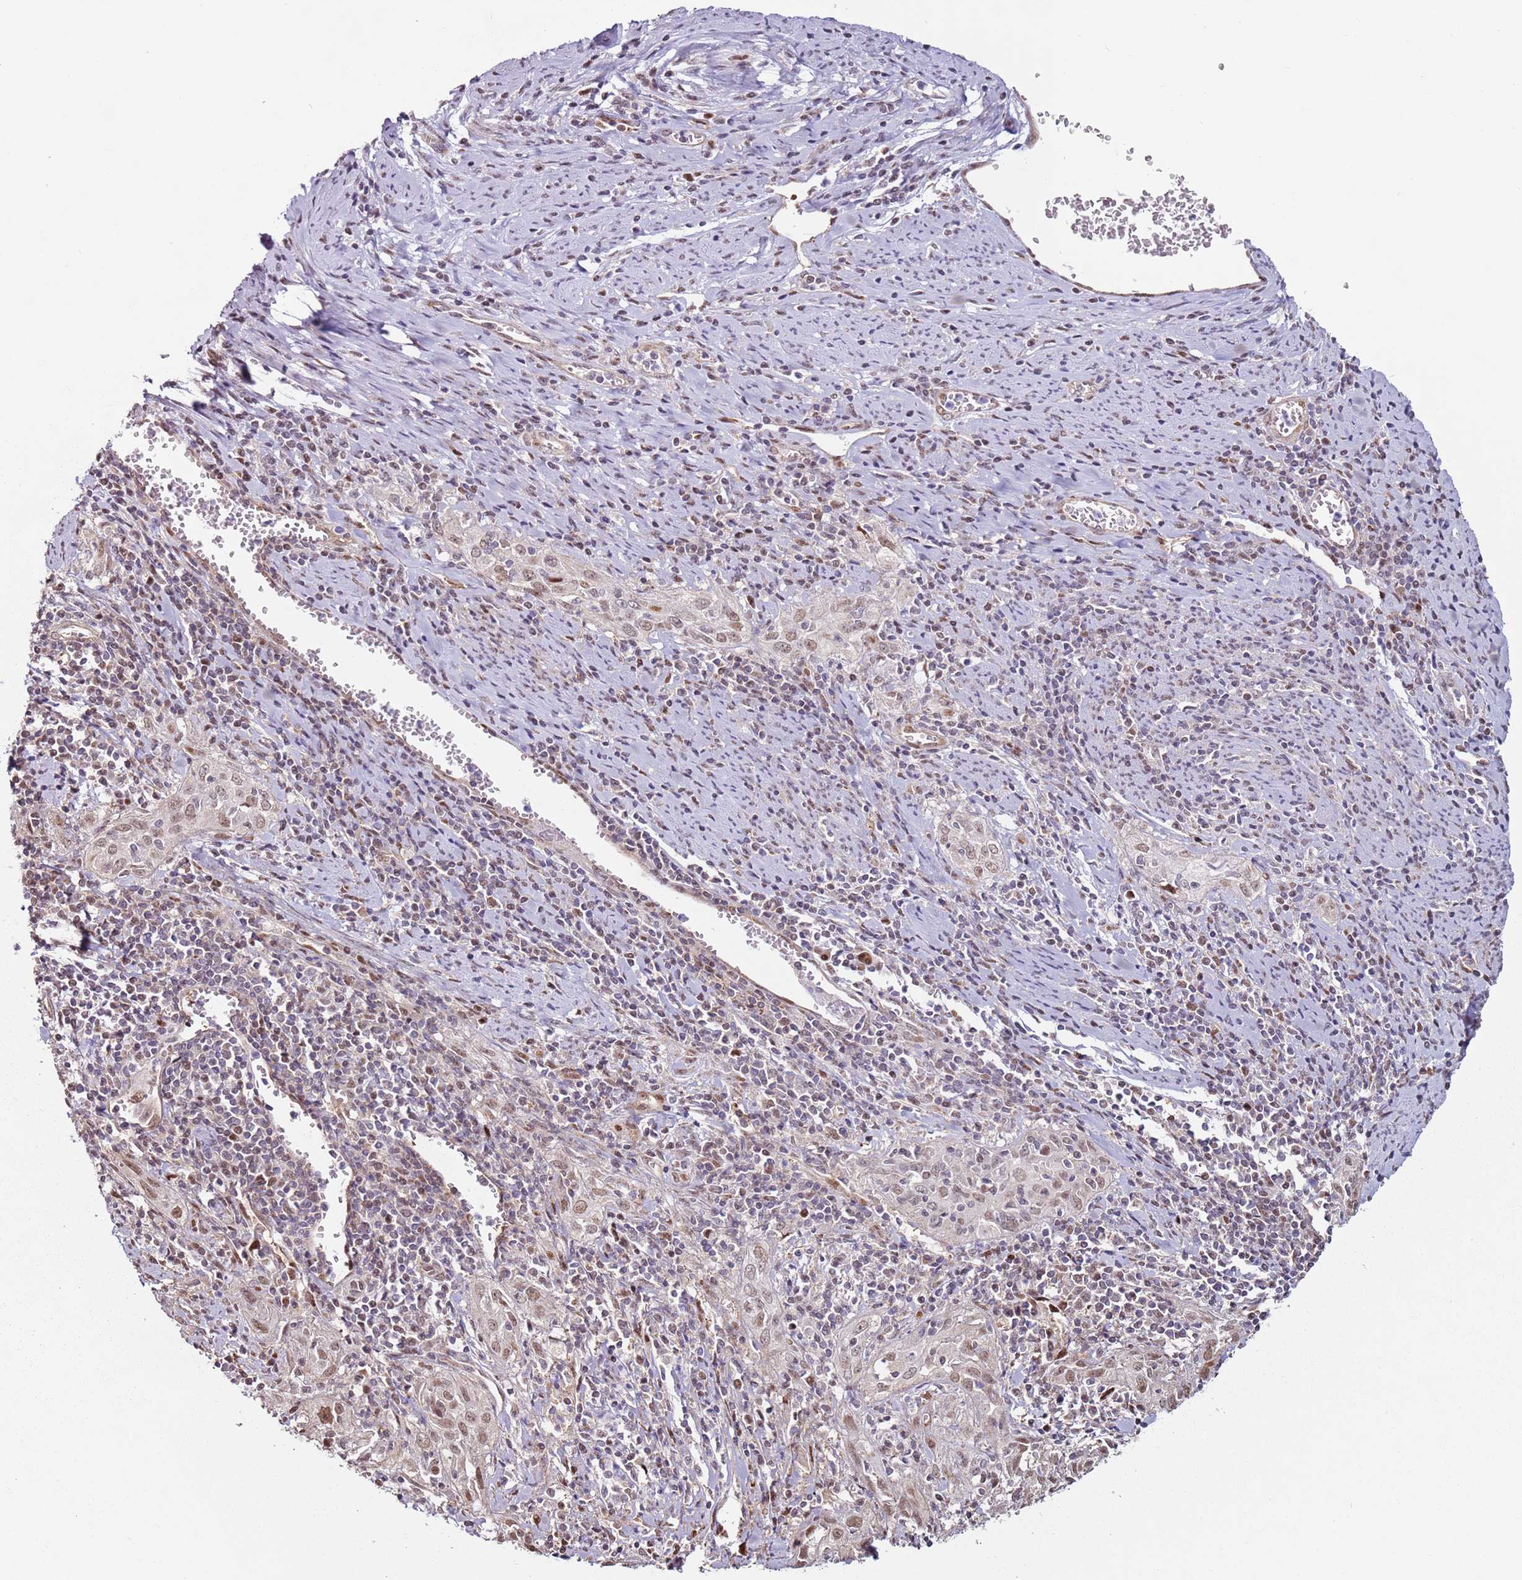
{"staining": {"intensity": "moderate", "quantity": "25%-75%", "location": "nuclear"}, "tissue": "cervical cancer", "cell_type": "Tumor cells", "image_type": "cancer", "snomed": [{"axis": "morphology", "description": "Squamous cell carcinoma, NOS"}, {"axis": "topography", "description": "Cervix"}], "caption": "A photomicrograph of cervical squamous cell carcinoma stained for a protein shows moderate nuclear brown staining in tumor cells.", "gene": "PSMD4", "patient": {"sex": "female", "age": 57}}